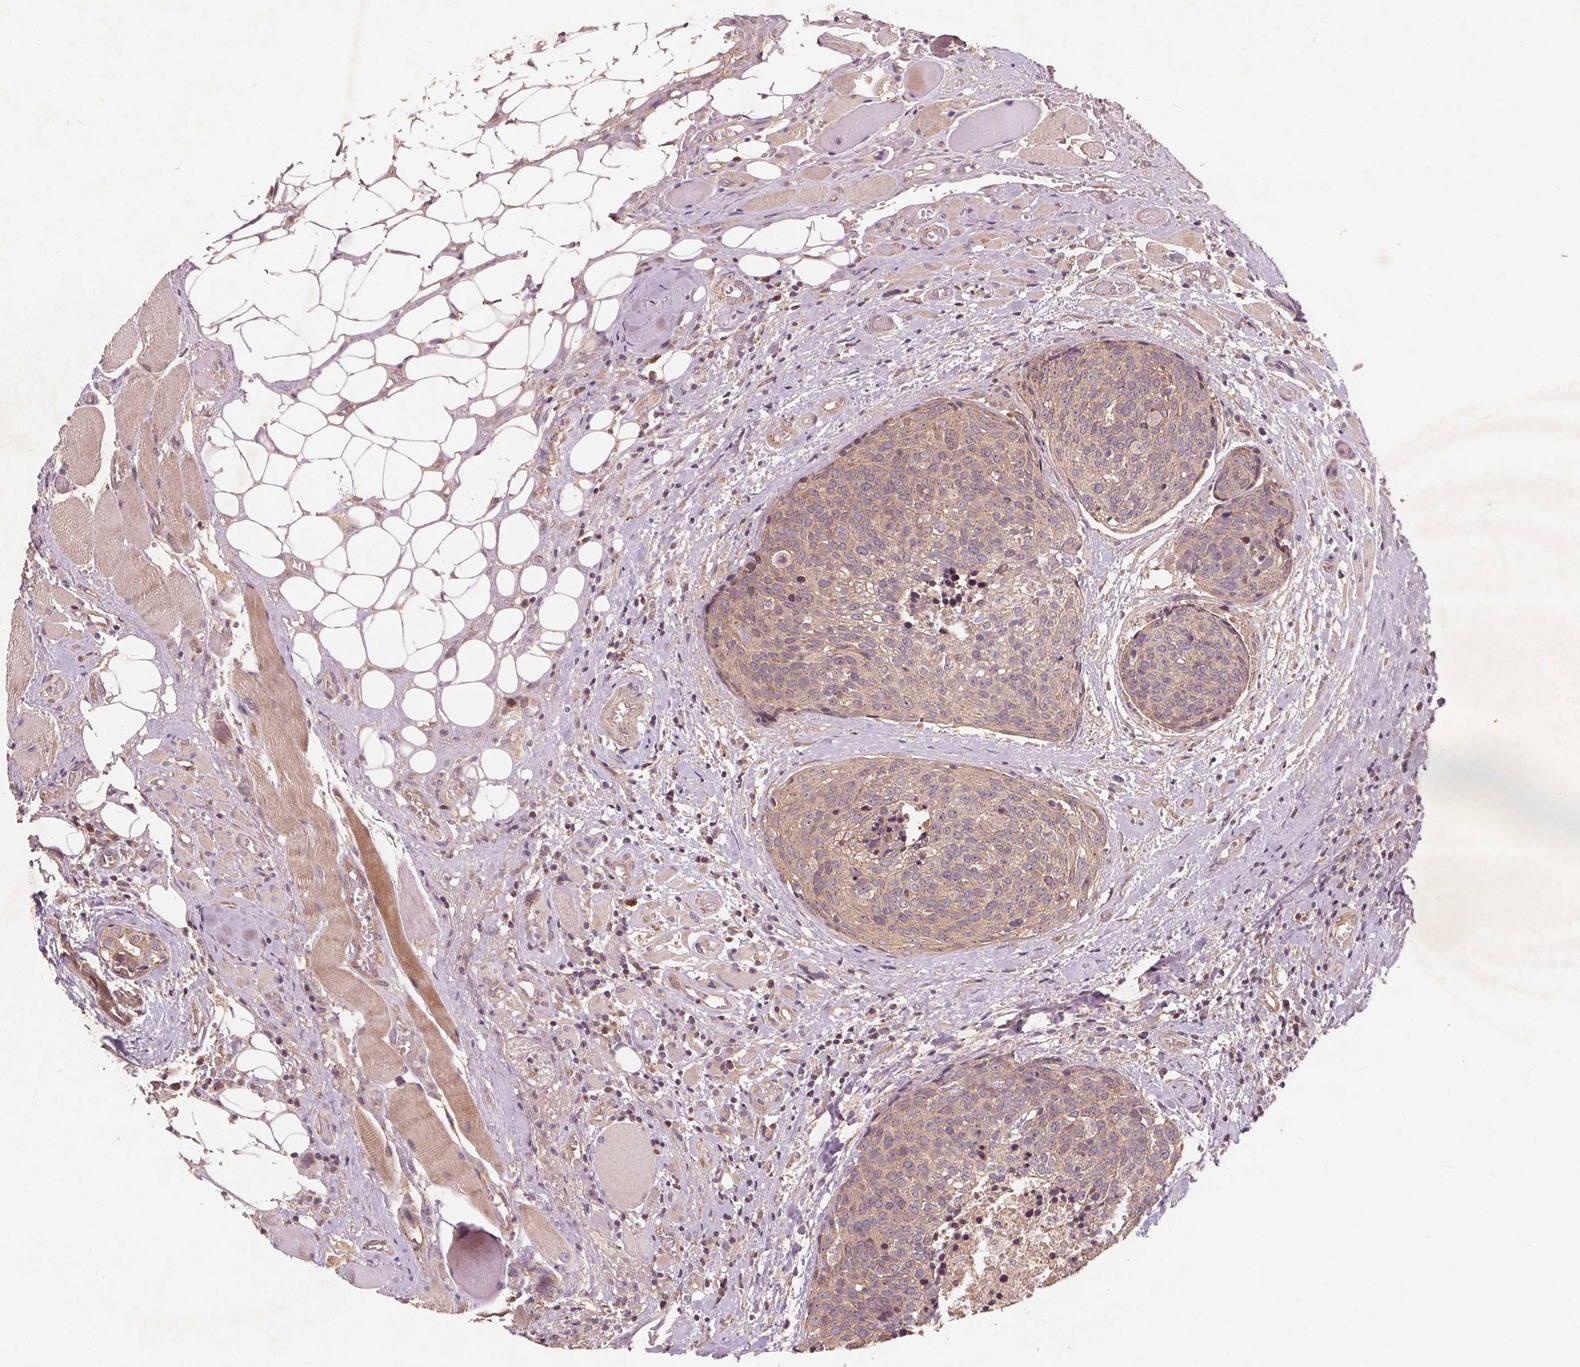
{"staining": {"intensity": "negative", "quantity": "none", "location": "none"}, "tissue": "head and neck cancer", "cell_type": "Tumor cells", "image_type": "cancer", "snomed": [{"axis": "morphology", "description": "Squamous cell carcinoma, NOS"}, {"axis": "topography", "description": "Oral tissue"}, {"axis": "topography", "description": "Head-Neck"}], "caption": "Protein analysis of head and neck cancer shows no significant staining in tumor cells.", "gene": "CSNK1G2", "patient": {"sex": "male", "age": 64}}